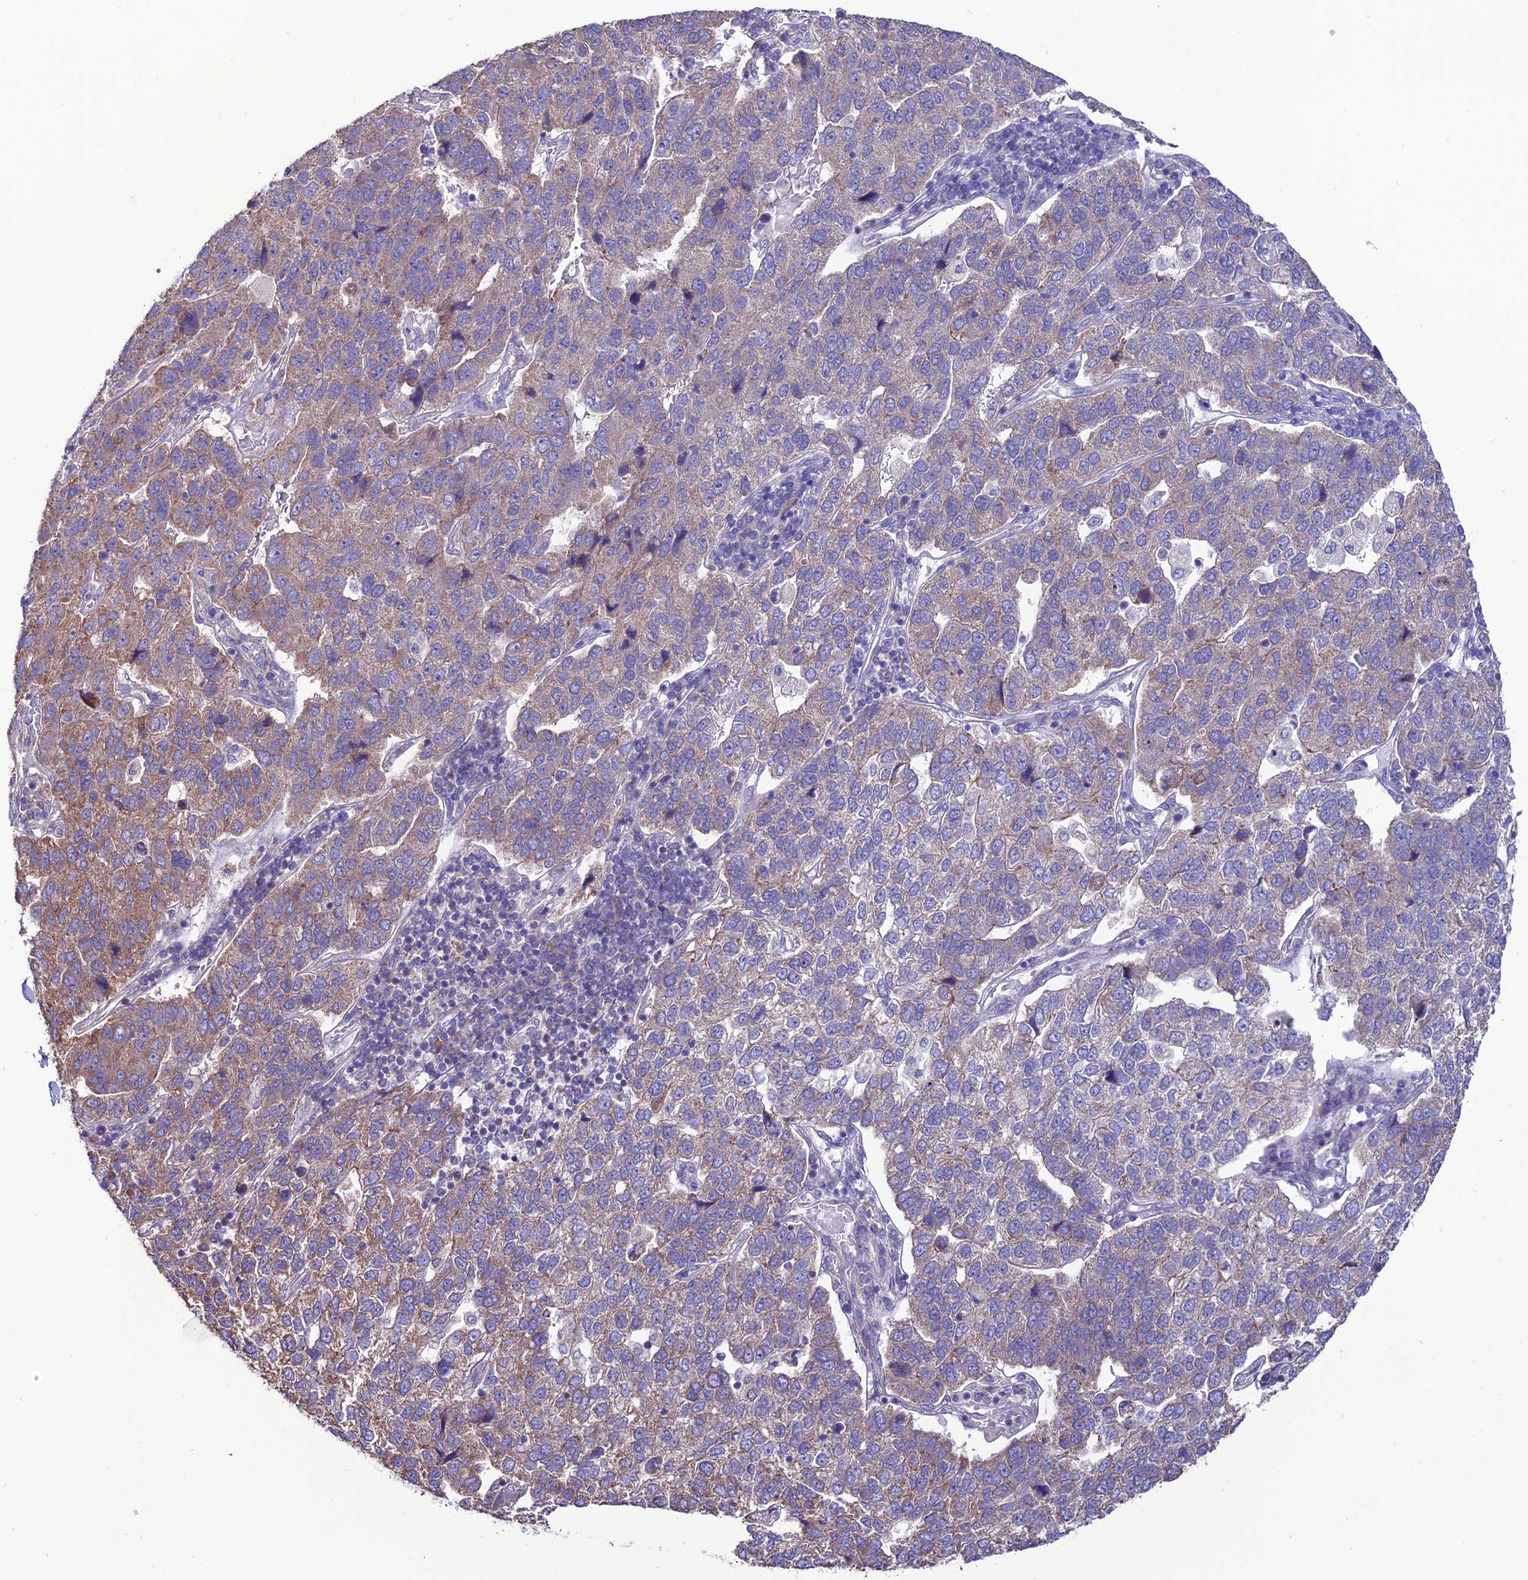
{"staining": {"intensity": "moderate", "quantity": "<25%", "location": "cytoplasmic/membranous"}, "tissue": "pancreatic cancer", "cell_type": "Tumor cells", "image_type": "cancer", "snomed": [{"axis": "morphology", "description": "Adenocarcinoma, NOS"}, {"axis": "topography", "description": "Pancreas"}], "caption": "Brown immunohistochemical staining in pancreatic cancer (adenocarcinoma) displays moderate cytoplasmic/membranous staining in about <25% of tumor cells.", "gene": "HOGA1", "patient": {"sex": "female", "age": 61}}